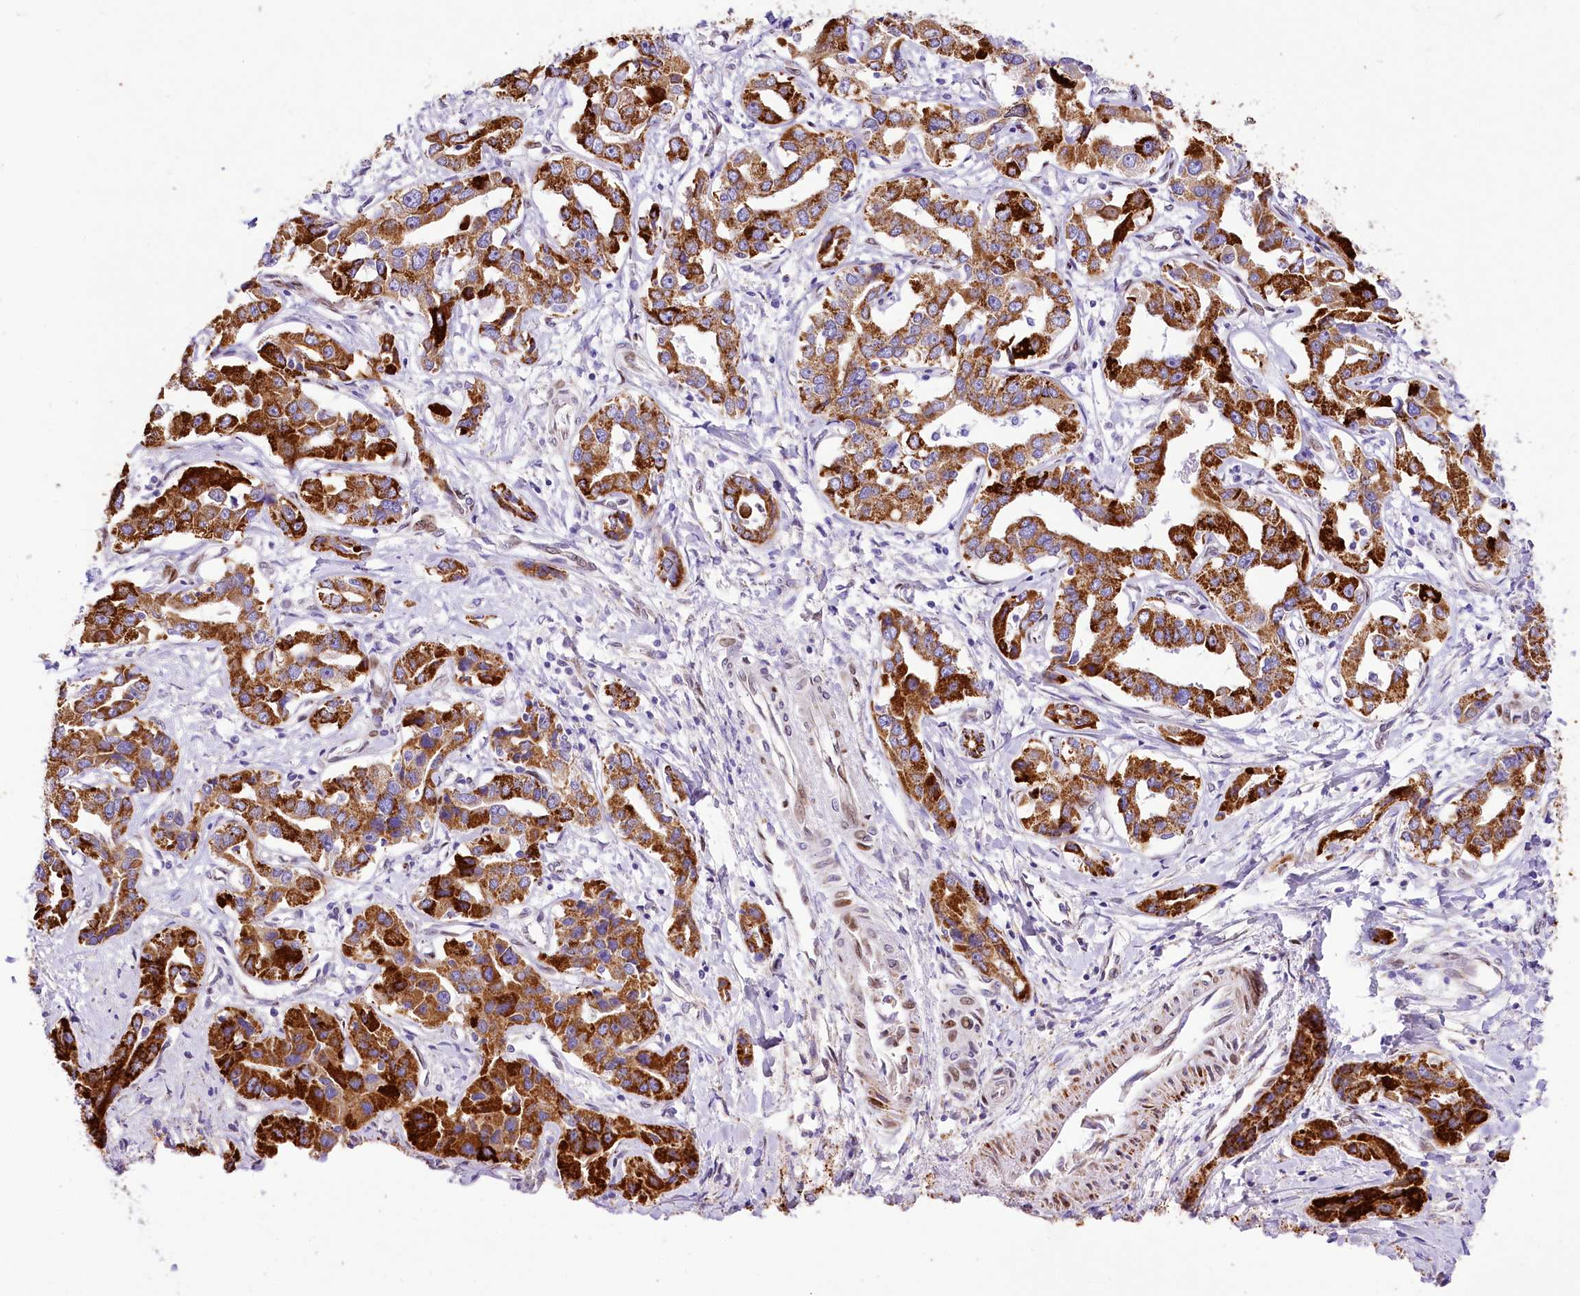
{"staining": {"intensity": "strong", "quantity": ">75%", "location": "cytoplasmic/membranous"}, "tissue": "liver cancer", "cell_type": "Tumor cells", "image_type": "cancer", "snomed": [{"axis": "morphology", "description": "Cholangiocarcinoma"}, {"axis": "topography", "description": "Liver"}], "caption": "Protein expression by immunohistochemistry exhibits strong cytoplasmic/membranous expression in approximately >75% of tumor cells in cholangiocarcinoma (liver).", "gene": "PPIP5K2", "patient": {"sex": "male", "age": 59}}